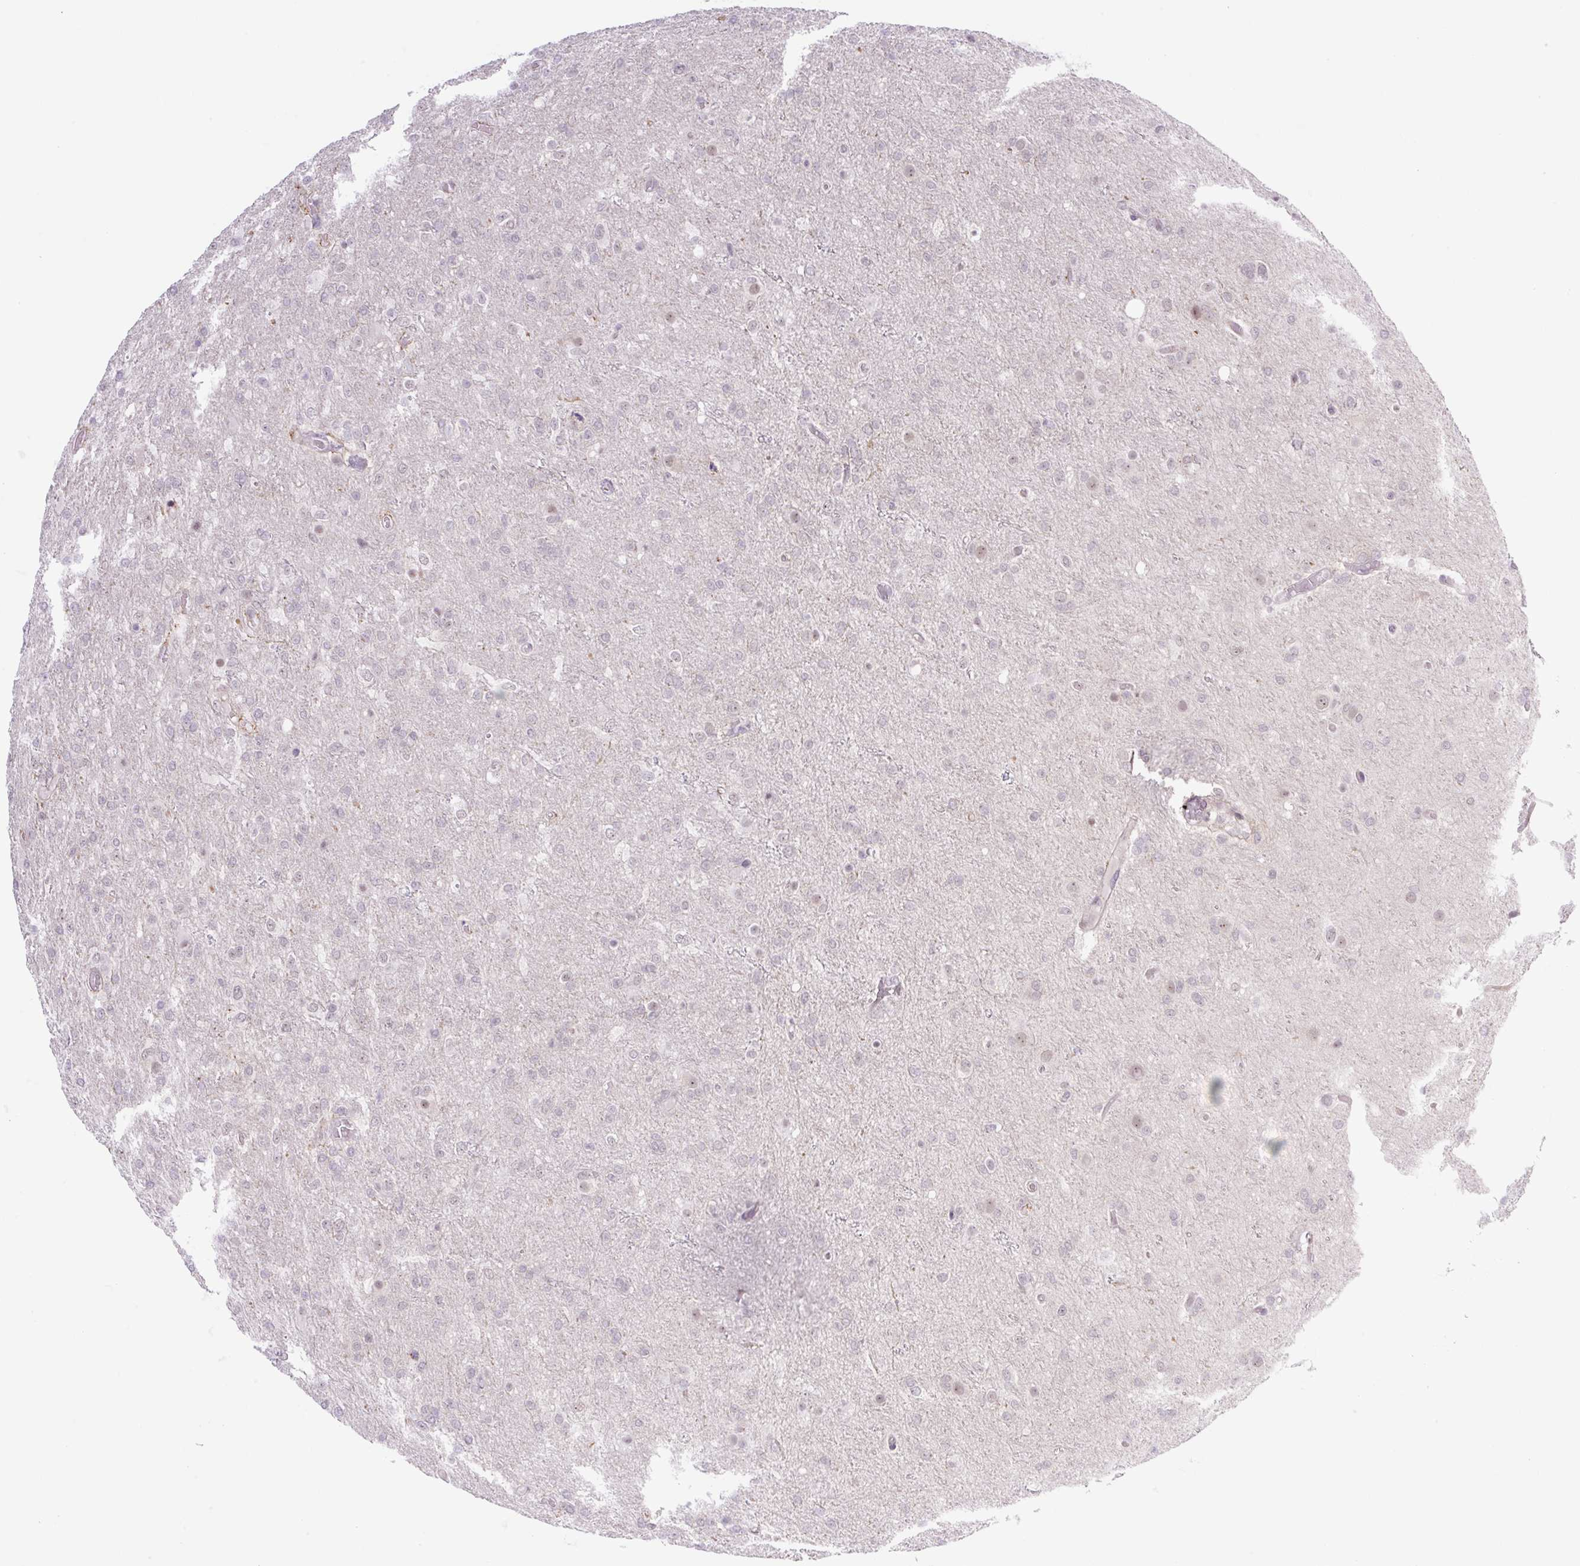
{"staining": {"intensity": "weak", "quantity": "<25%", "location": "nuclear"}, "tissue": "glioma", "cell_type": "Tumor cells", "image_type": "cancer", "snomed": [{"axis": "morphology", "description": "Glioma, malignant, High grade"}, {"axis": "topography", "description": "Brain"}], "caption": "Immunohistochemistry histopathology image of neoplastic tissue: malignant glioma (high-grade) stained with DAB displays no significant protein expression in tumor cells.", "gene": "ICE1", "patient": {"sex": "female", "age": 74}}